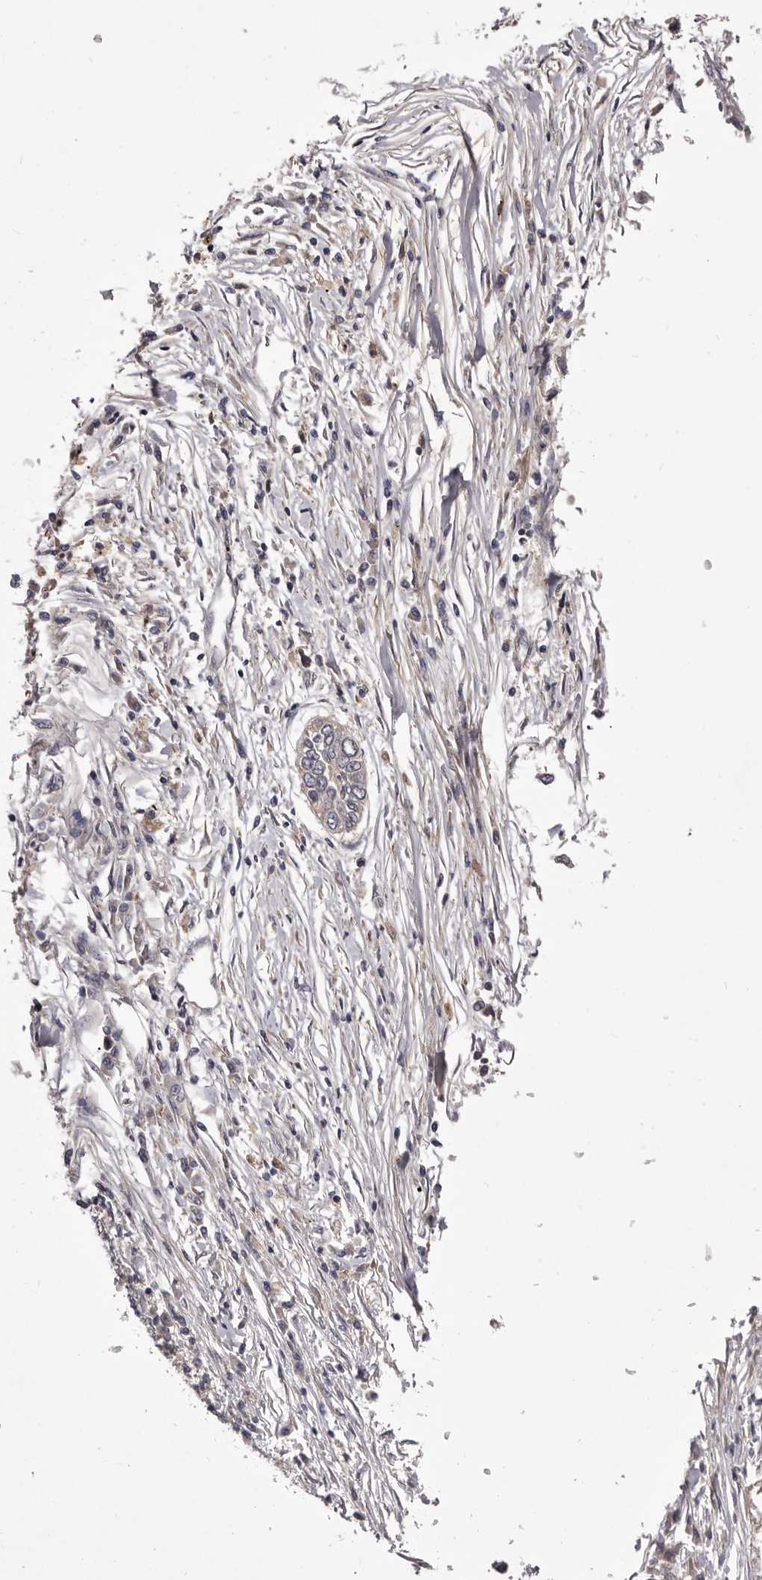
{"staining": {"intensity": "negative", "quantity": "none", "location": "none"}, "tissue": "lung cancer", "cell_type": "Tumor cells", "image_type": "cancer", "snomed": [{"axis": "morphology", "description": "Normal tissue, NOS"}, {"axis": "morphology", "description": "Squamous cell carcinoma, NOS"}, {"axis": "topography", "description": "Cartilage tissue"}, {"axis": "topography", "description": "Bronchus"}, {"axis": "topography", "description": "Lung"}, {"axis": "topography", "description": "Peripheral nerve tissue"}], "caption": "DAB immunohistochemical staining of human squamous cell carcinoma (lung) shows no significant positivity in tumor cells.", "gene": "PNRC1", "patient": {"sex": "female", "age": 49}}